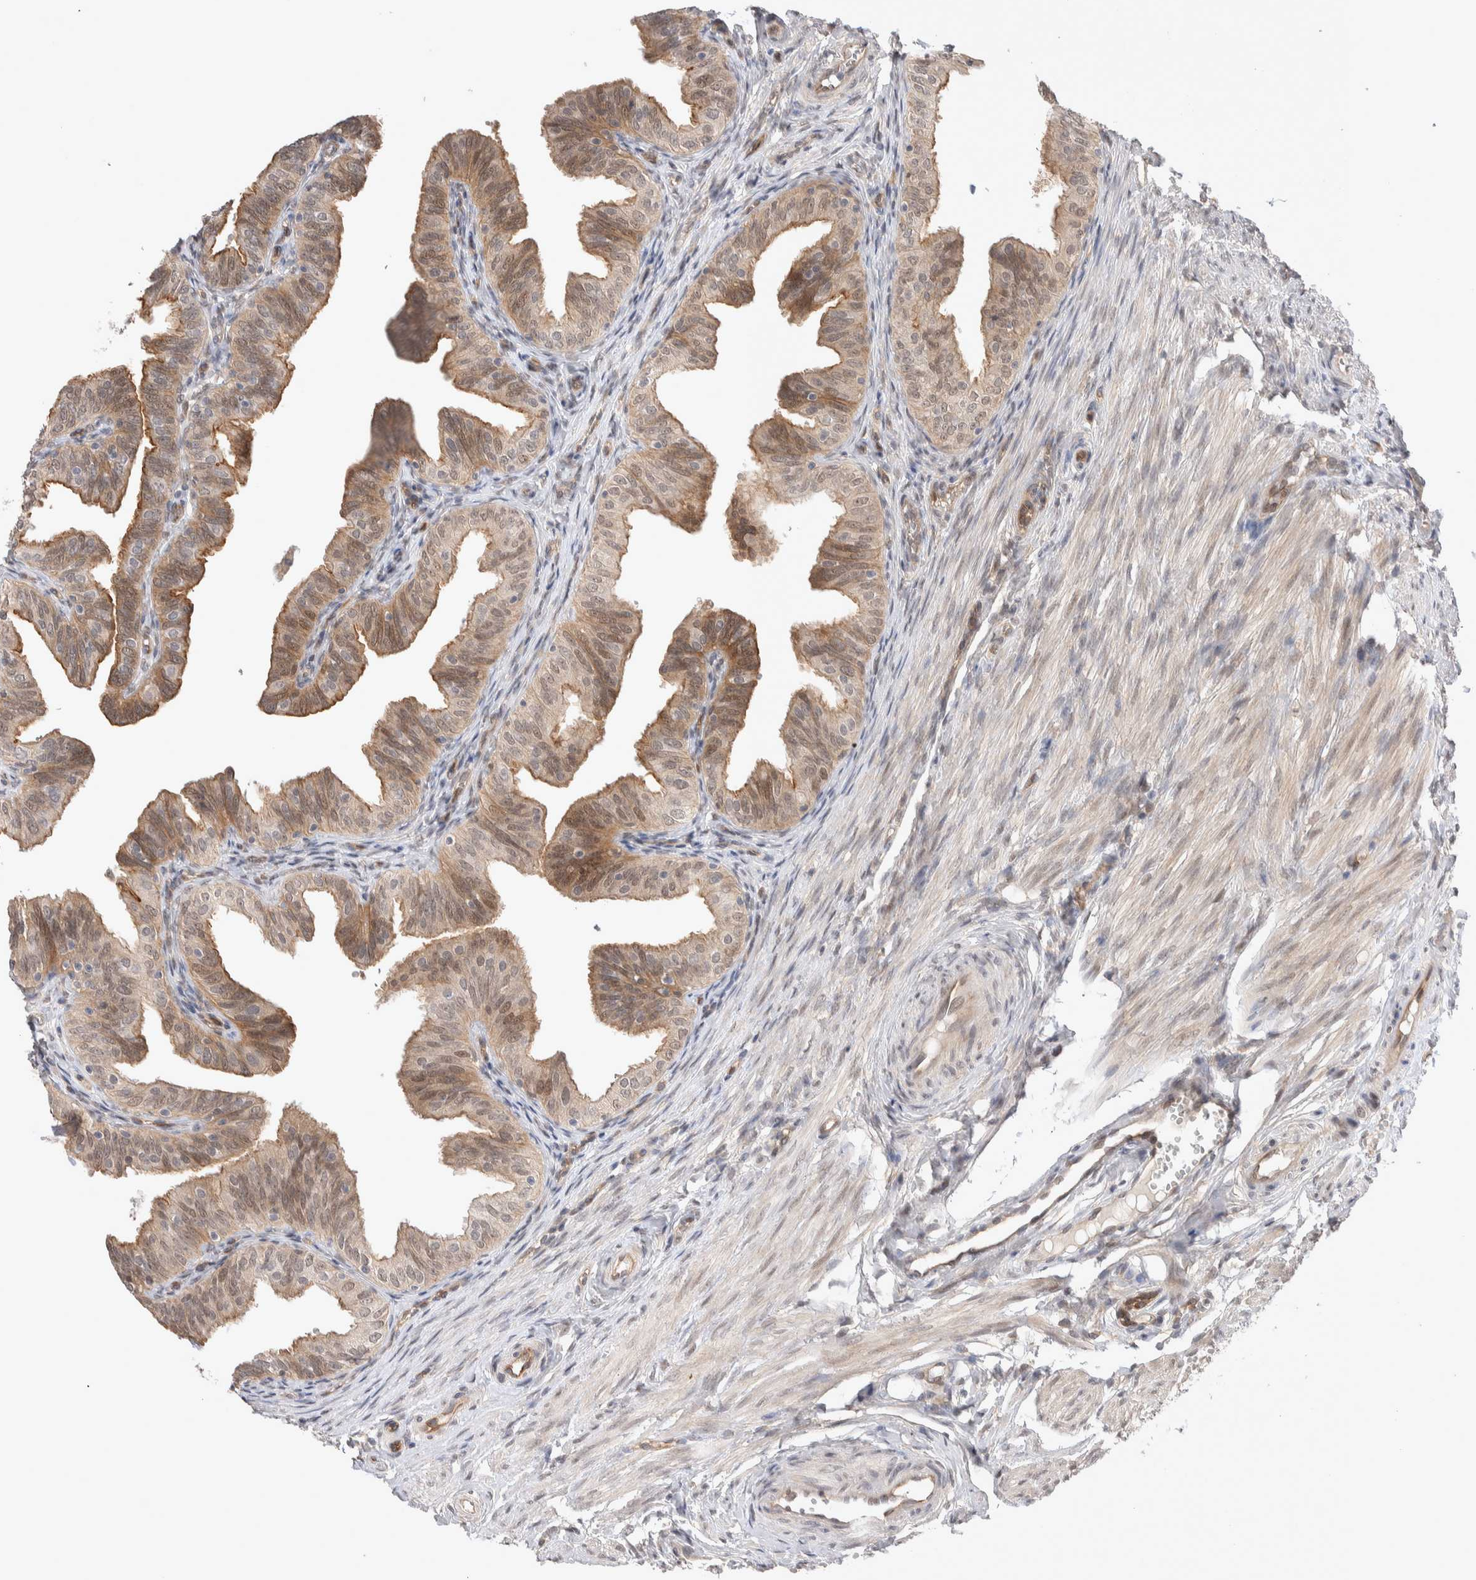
{"staining": {"intensity": "moderate", "quantity": "25%-75%", "location": "cytoplasmic/membranous"}, "tissue": "fallopian tube", "cell_type": "Glandular cells", "image_type": "normal", "snomed": [{"axis": "morphology", "description": "Normal tissue, NOS"}, {"axis": "topography", "description": "Fallopian tube"}], "caption": "Immunohistochemical staining of unremarkable fallopian tube demonstrates 25%-75% levels of moderate cytoplasmic/membranous protein positivity in approximately 25%-75% of glandular cells. (Stains: DAB in brown, nuclei in blue, Microscopy: brightfield microscopy at high magnification).", "gene": "ZNF704", "patient": {"sex": "female", "age": 35}}